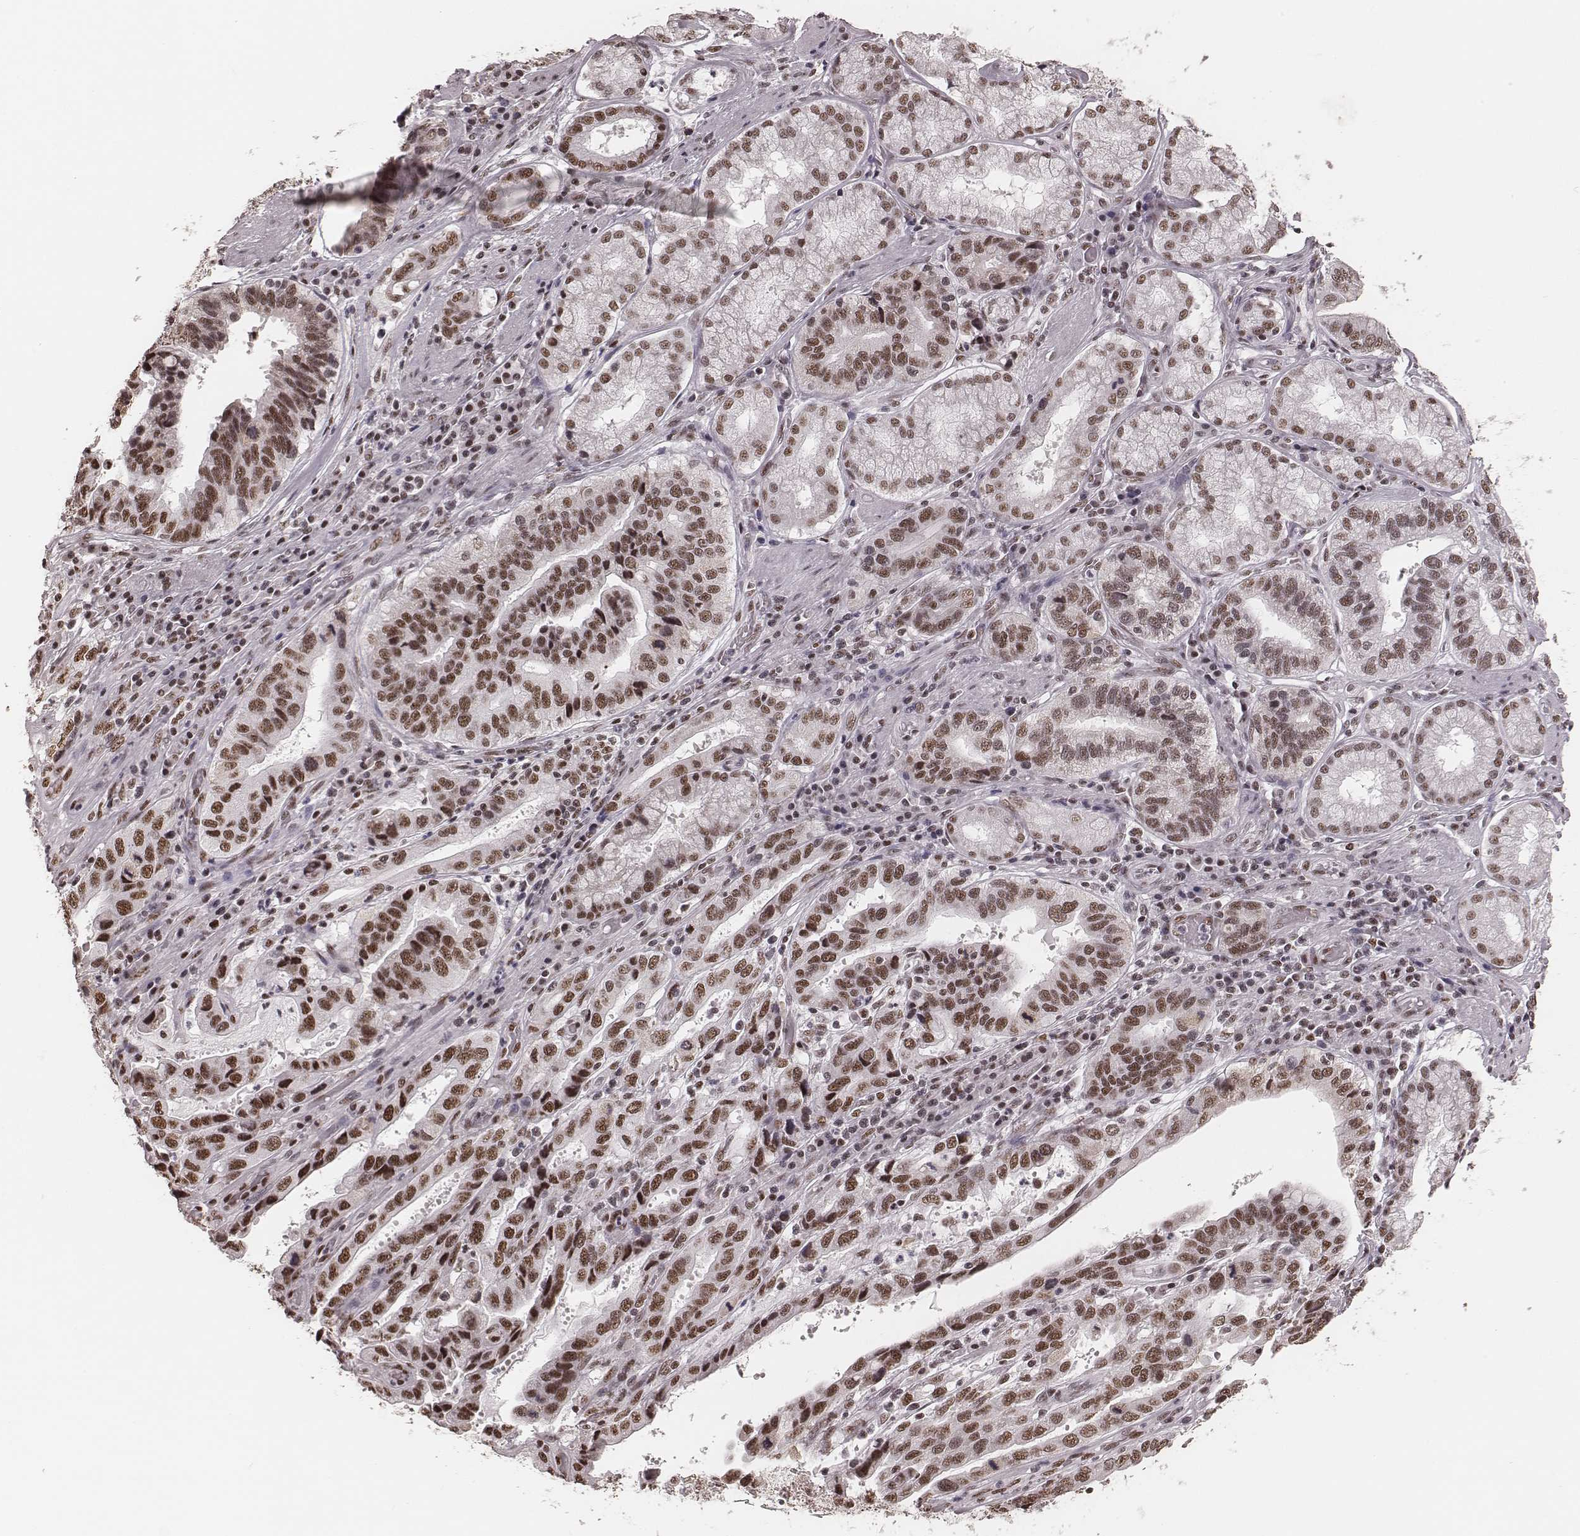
{"staining": {"intensity": "moderate", "quantity": ">75%", "location": "nuclear"}, "tissue": "stomach cancer", "cell_type": "Tumor cells", "image_type": "cancer", "snomed": [{"axis": "morphology", "description": "Adenocarcinoma, NOS"}, {"axis": "topography", "description": "Stomach, lower"}], "caption": "The histopathology image reveals a brown stain indicating the presence of a protein in the nuclear of tumor cells in adenocarcinoma (stomach).", "gene": "LUC7L", "patient": {"sex": "female", "age": 76}}